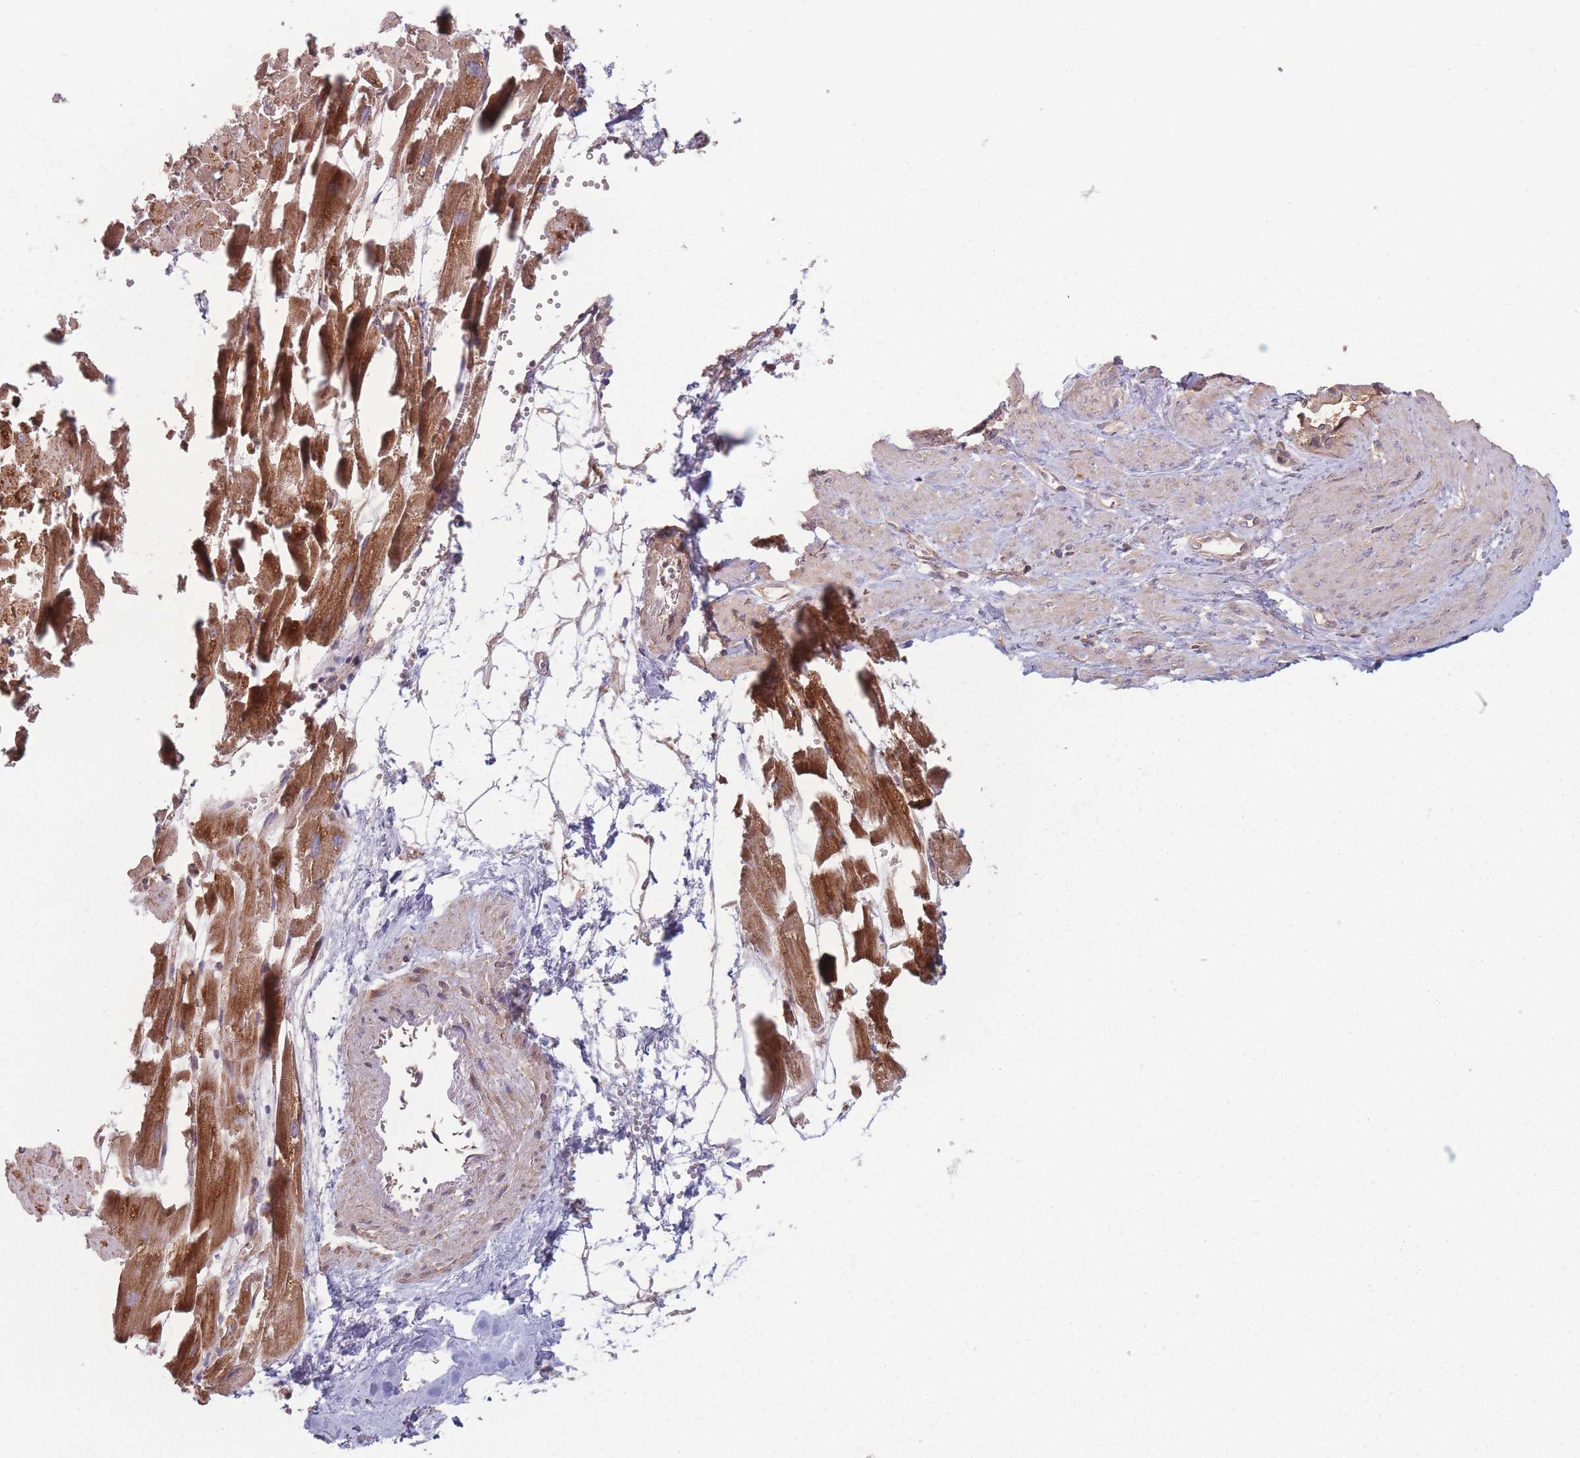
{"staining": {"intensity": "strong", "quantity": ">75%", "location": "cytoplasmic/membranous"}, "tissue": "heart muscle", "cell_type": "Cardiomyocytes", "image_type": "normal", "snomed": [{"axis": "morphology", "description": "Normal tissue, NOS"}, {"axis": "topography", "description": "Heart"}], "caption": "Unremarkable heart muscle was stained to show a protein in brown. There is high levels of strong cytoplasmic/membranous staining in about >75% of cardiomyocytes. Using DAB (3,3'-diaminobenzidine) (brown) and hematoxylin (blue) stains, captured at high magnification using brightfield microscopy.", "gene": "ATP5MGL", "patient": {"sex": "female", "age": 64}}